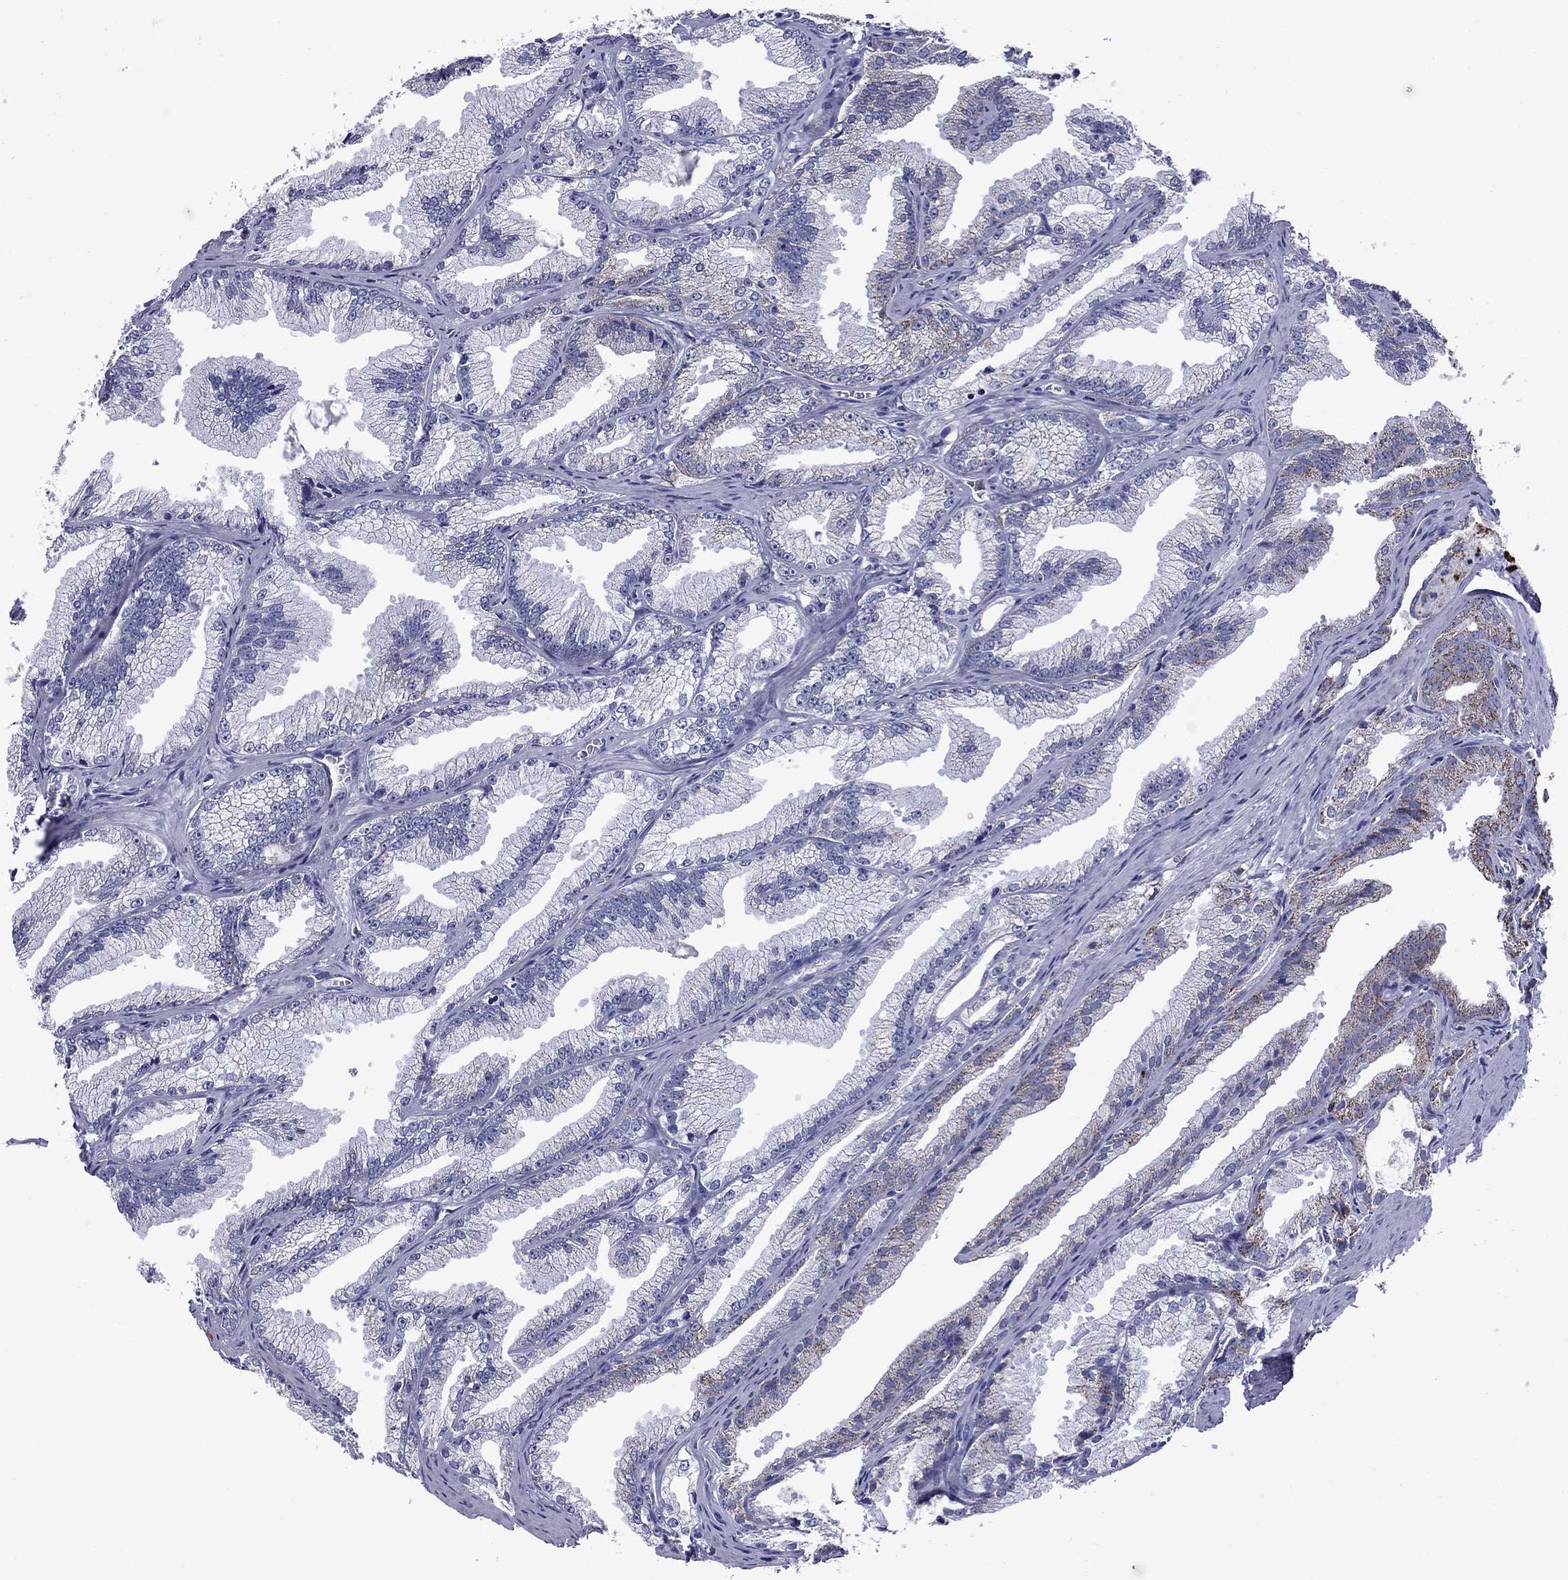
{"staining": {"intensity": "moderate", "quantity": "<25%", "location": "cytoplasmic/membranous"}, "tissue": "prostate cancer", "cell_type": "Tumor cells", "image_type": "cancer", "snomed": [{"axis": "morphology", "description": "Adenocarcinoma, NOS"}, {"axis": "morphology", "description": "Adenocarcinoma, High grade"}, {"axis": "topography", "description": "Prostate"}], "caption": "There is low levels of moderate cytoplasmic/membranous staining in tumor cells of prostate cancer (high-grade adenocarcinoma), as demonstrated by immunohistochemical staining (brown color).", "gene": "ACADSB", "patient": {"sex": "male", "age": 70}}